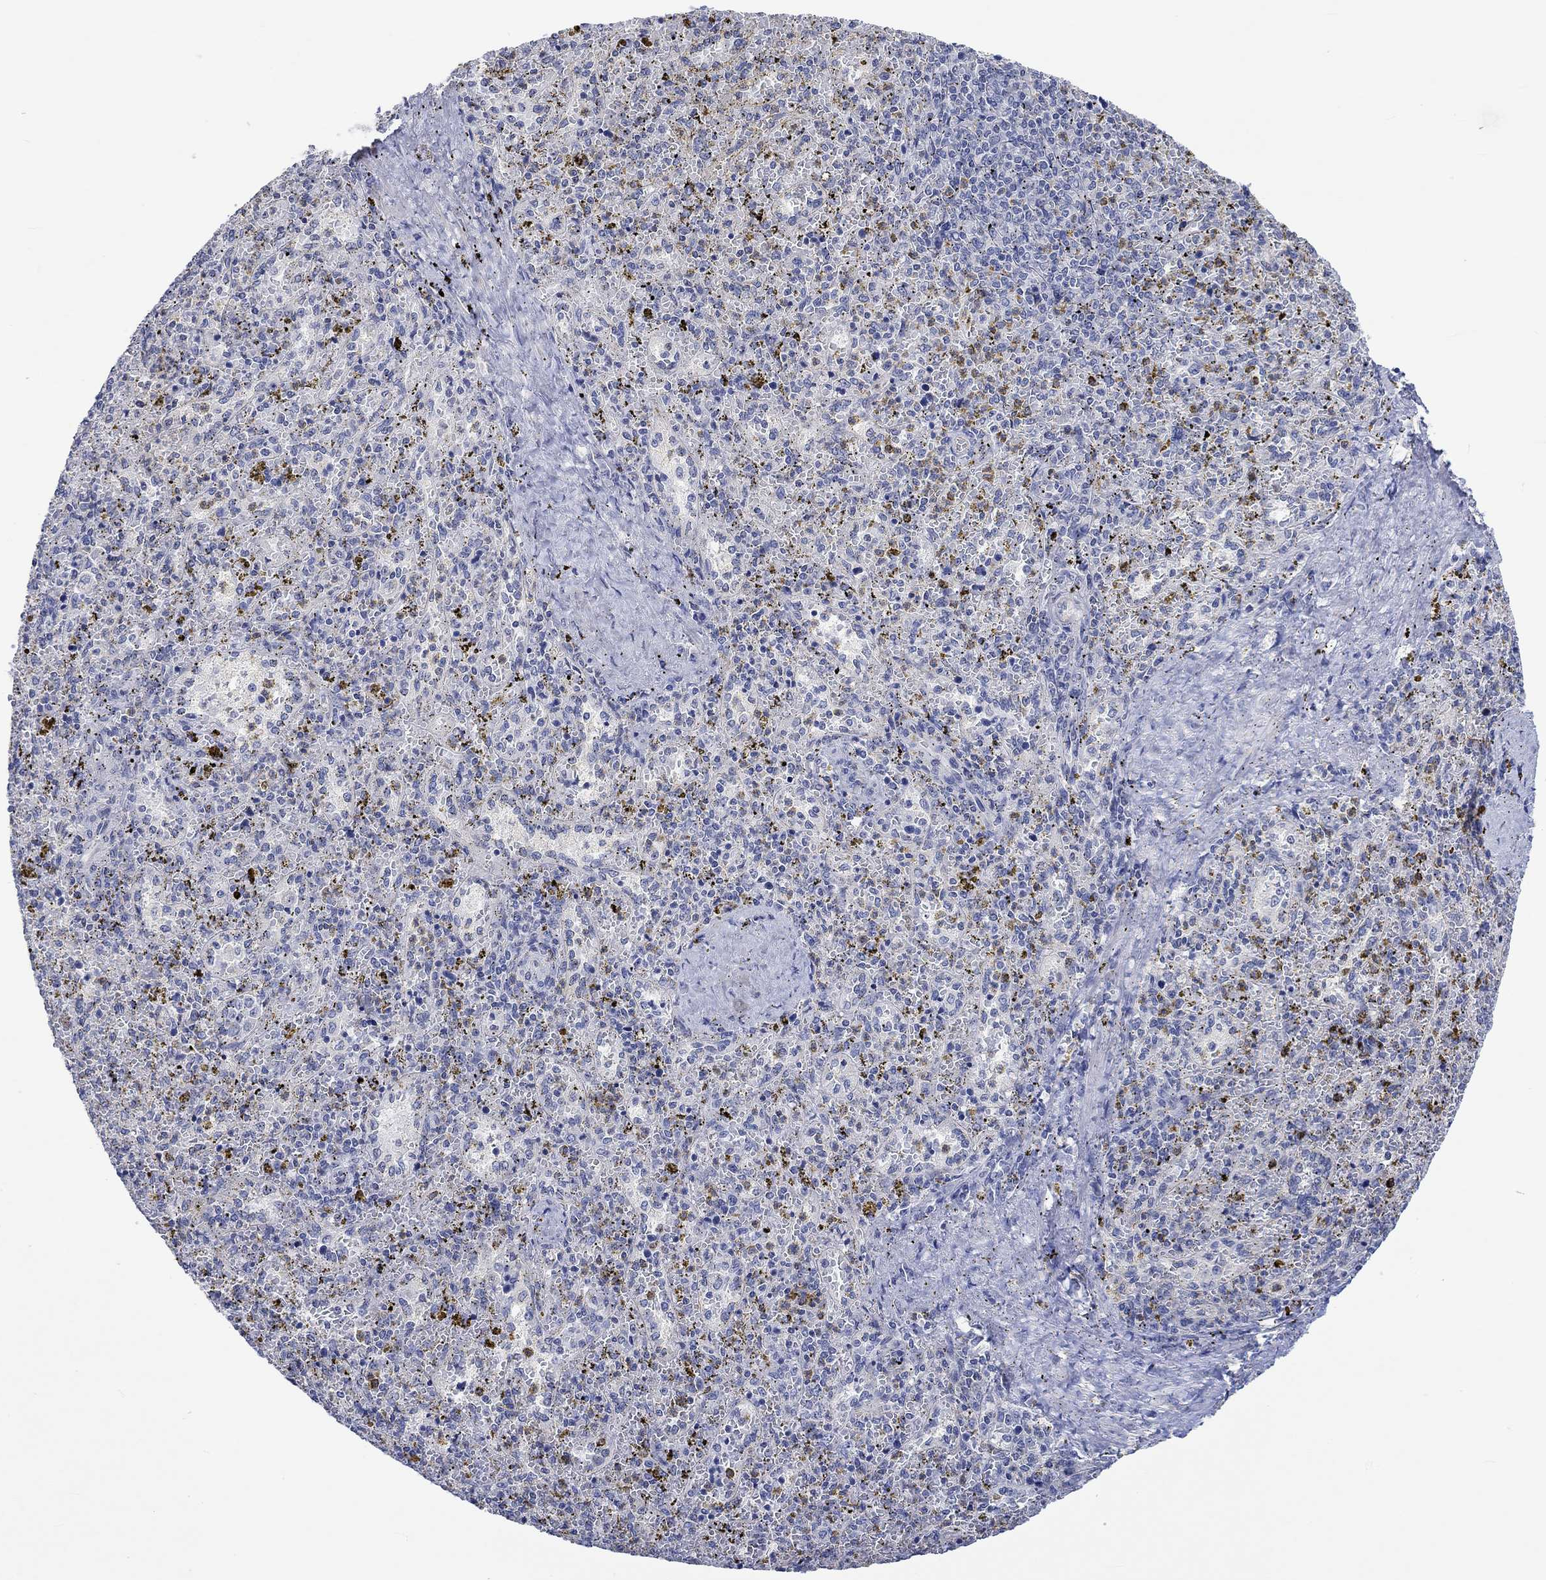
{"staining": {"intensity": "negative", "quantity": "none", "location": "none"}, "tissue": "spleen", "cell_type": "Cells in red pulp", "image_type": "normal", "snomed": [{"axis": "morphology", "description": "Normal tissue, NOS"}, {"axis": "topography", "description": "Spleen"}], "caption": "Immunohistochemistry (IHC) of normal spleen displays no expression in cells in red pulp.", "gene": "AGRP", "patient": {"sex": "female", "age": 50}}